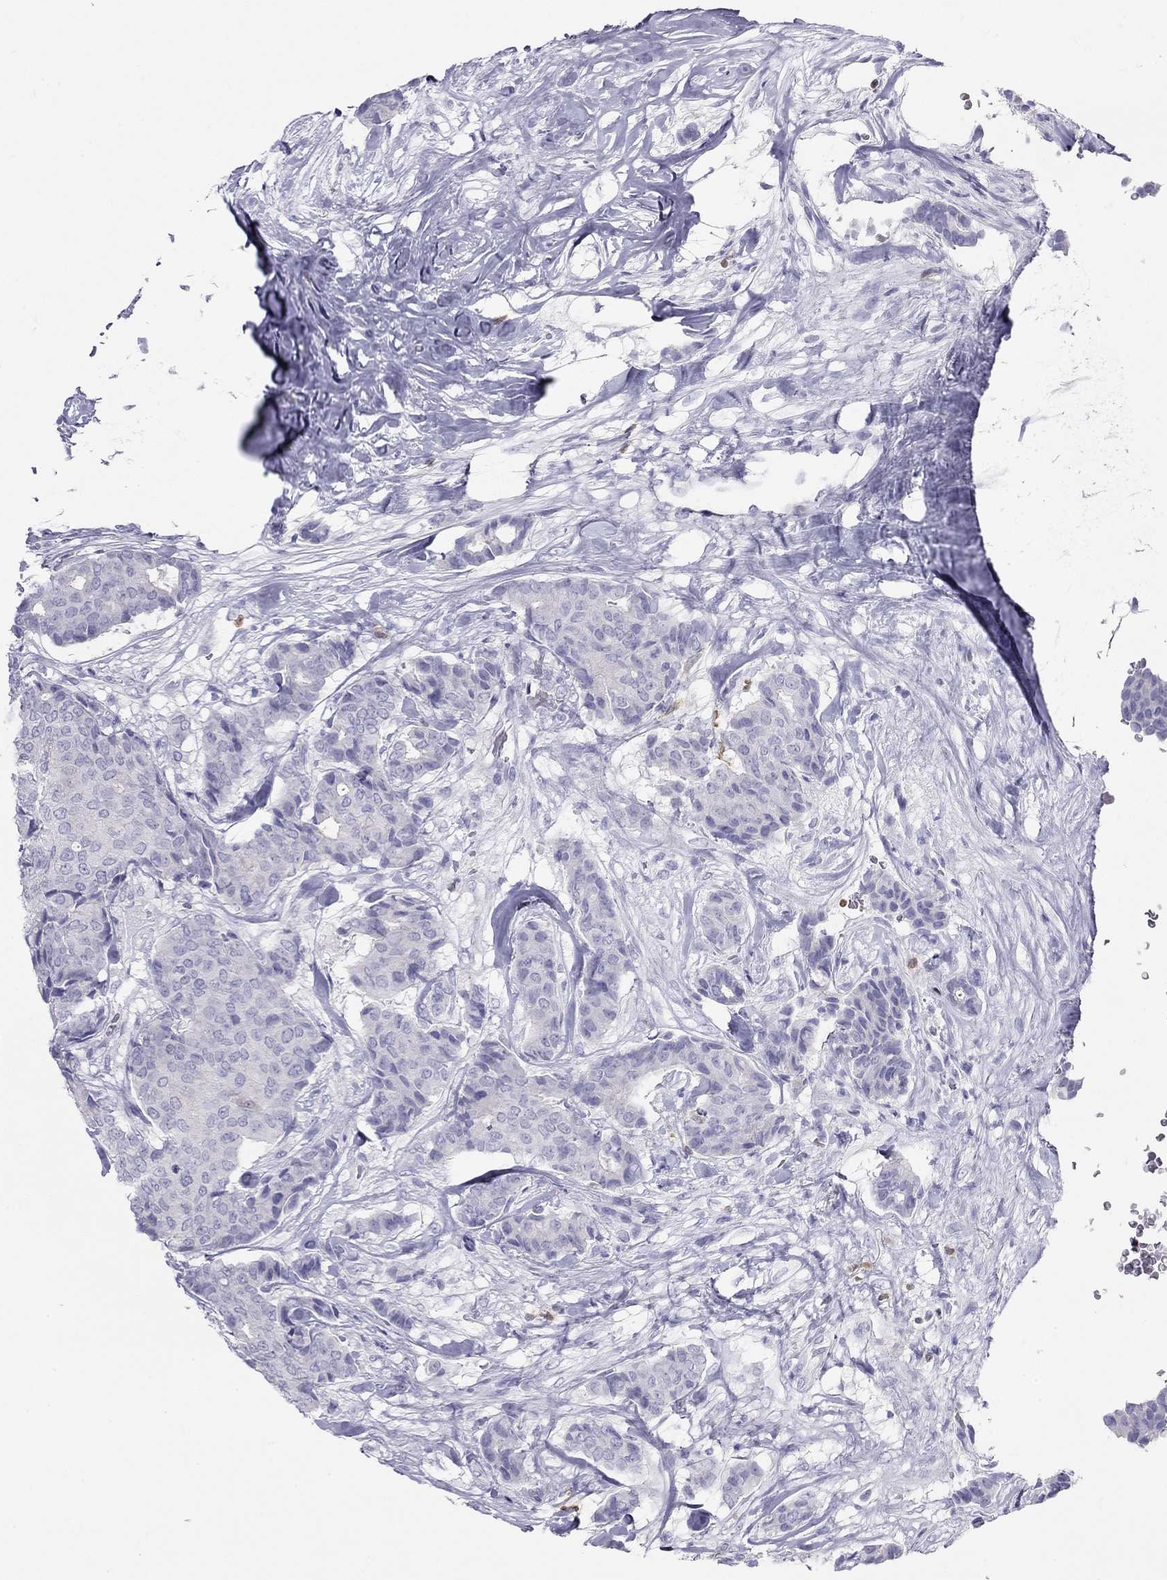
{"staining": {"intensity": "negative", "quantity": "none", "location": "none"}, "tissue": "breast cancer", "cell_type": "Tumor cells", "image_type": "cancer", "snomed": [{"axis": "morphology", "description": "Duct carcinoma"}, {"axis": "topography", "description": "Breast"}], "caption": "Photomicrograph shows no significant protein expression in tumor cells of intraductal carcinoma (breast).", "gene": "SH2D2A", "patient": {"sex": "female", "age": 75}}